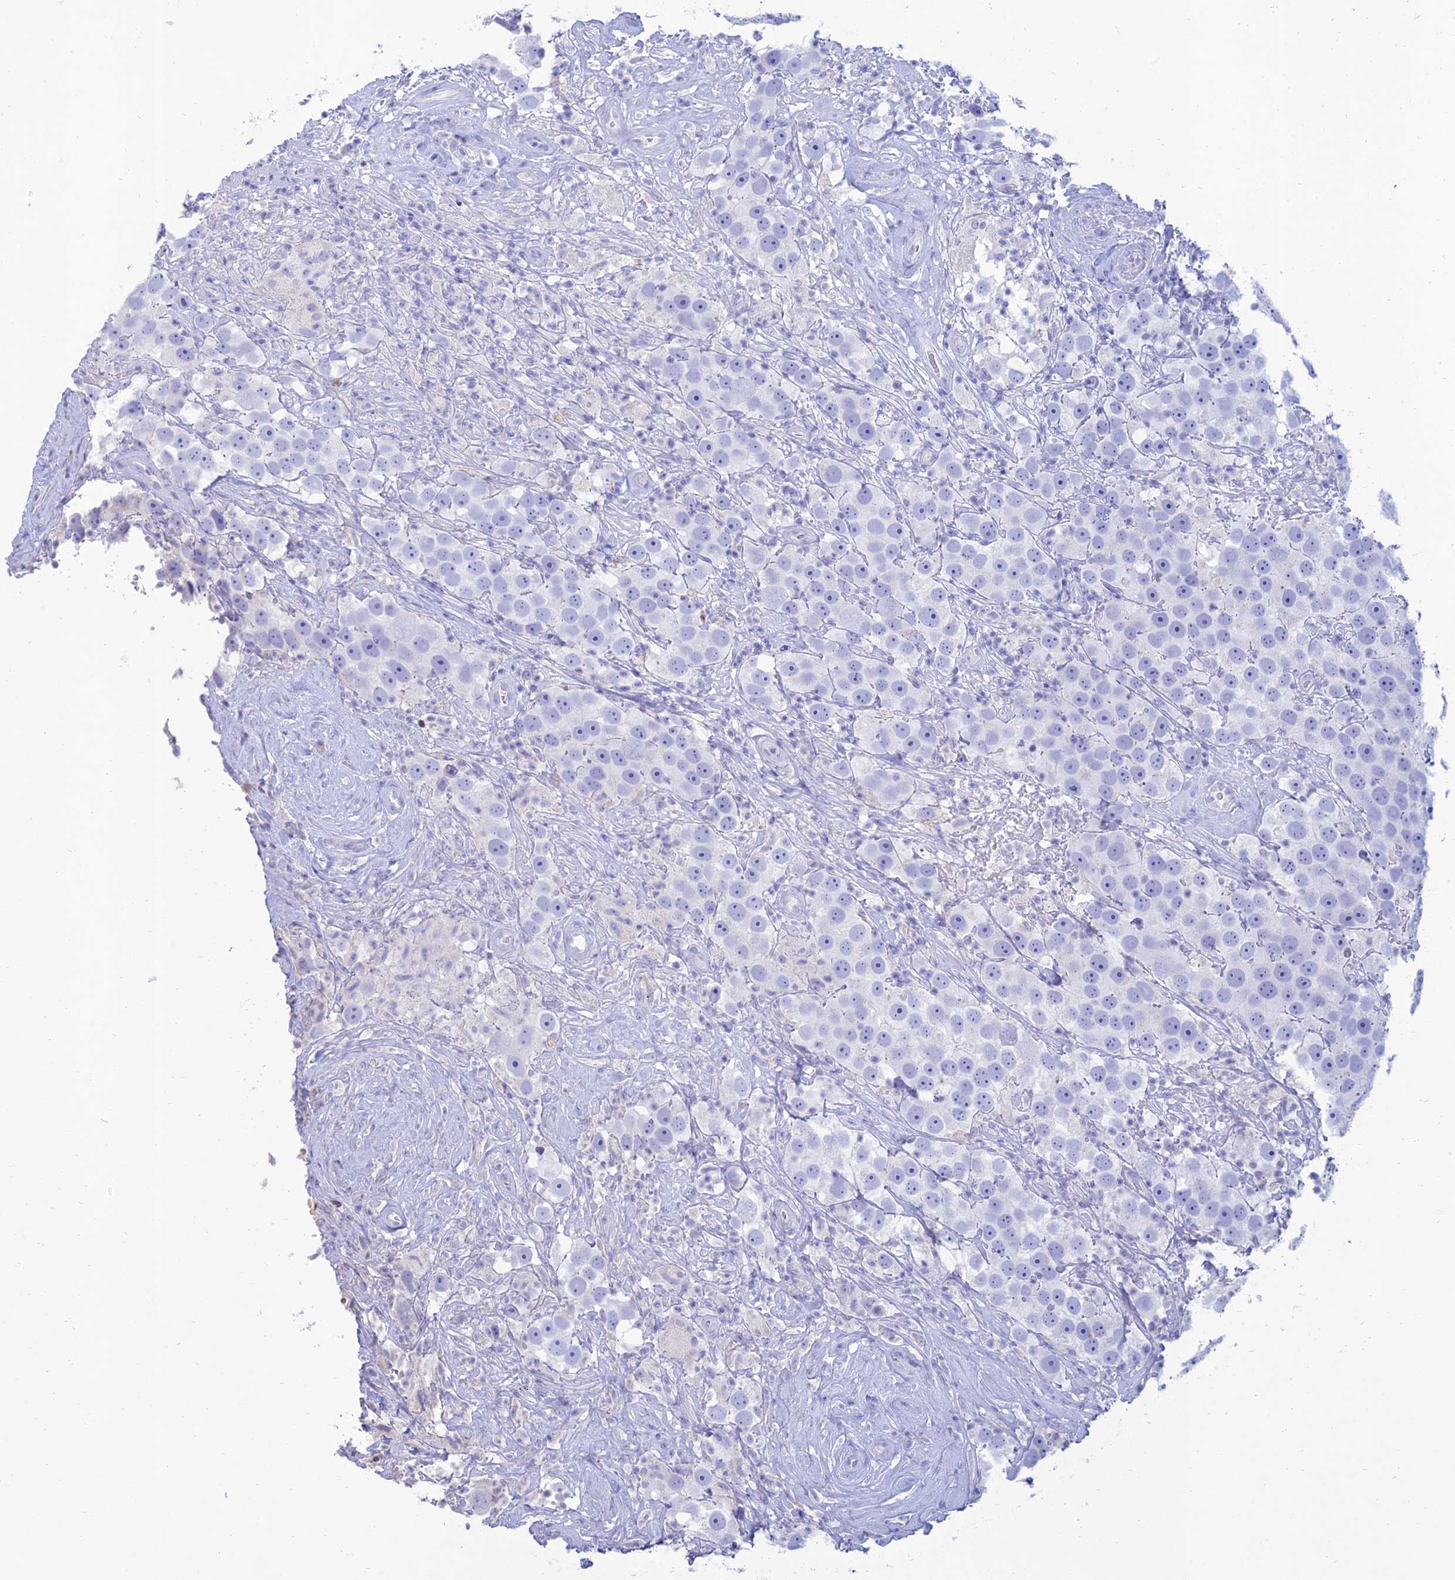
{"staining": {"intensity": "negative", "quantity": "none", "location": "none"}, "tissue": "testis cancer", "cell_type": "Tumor cells", "image_type": "cancer", "snomed": [{"axis": "morphology", "description": "Seminoma, NOS"}, {"axis": "topography", "description": "Testis"}], "caption": "Immunohistochemistry (IHC) of human seminoma (testis) displays no positivity in tumor cells.", "gene": "MAL2", "patient": {"sex": "male", "age": 49}}